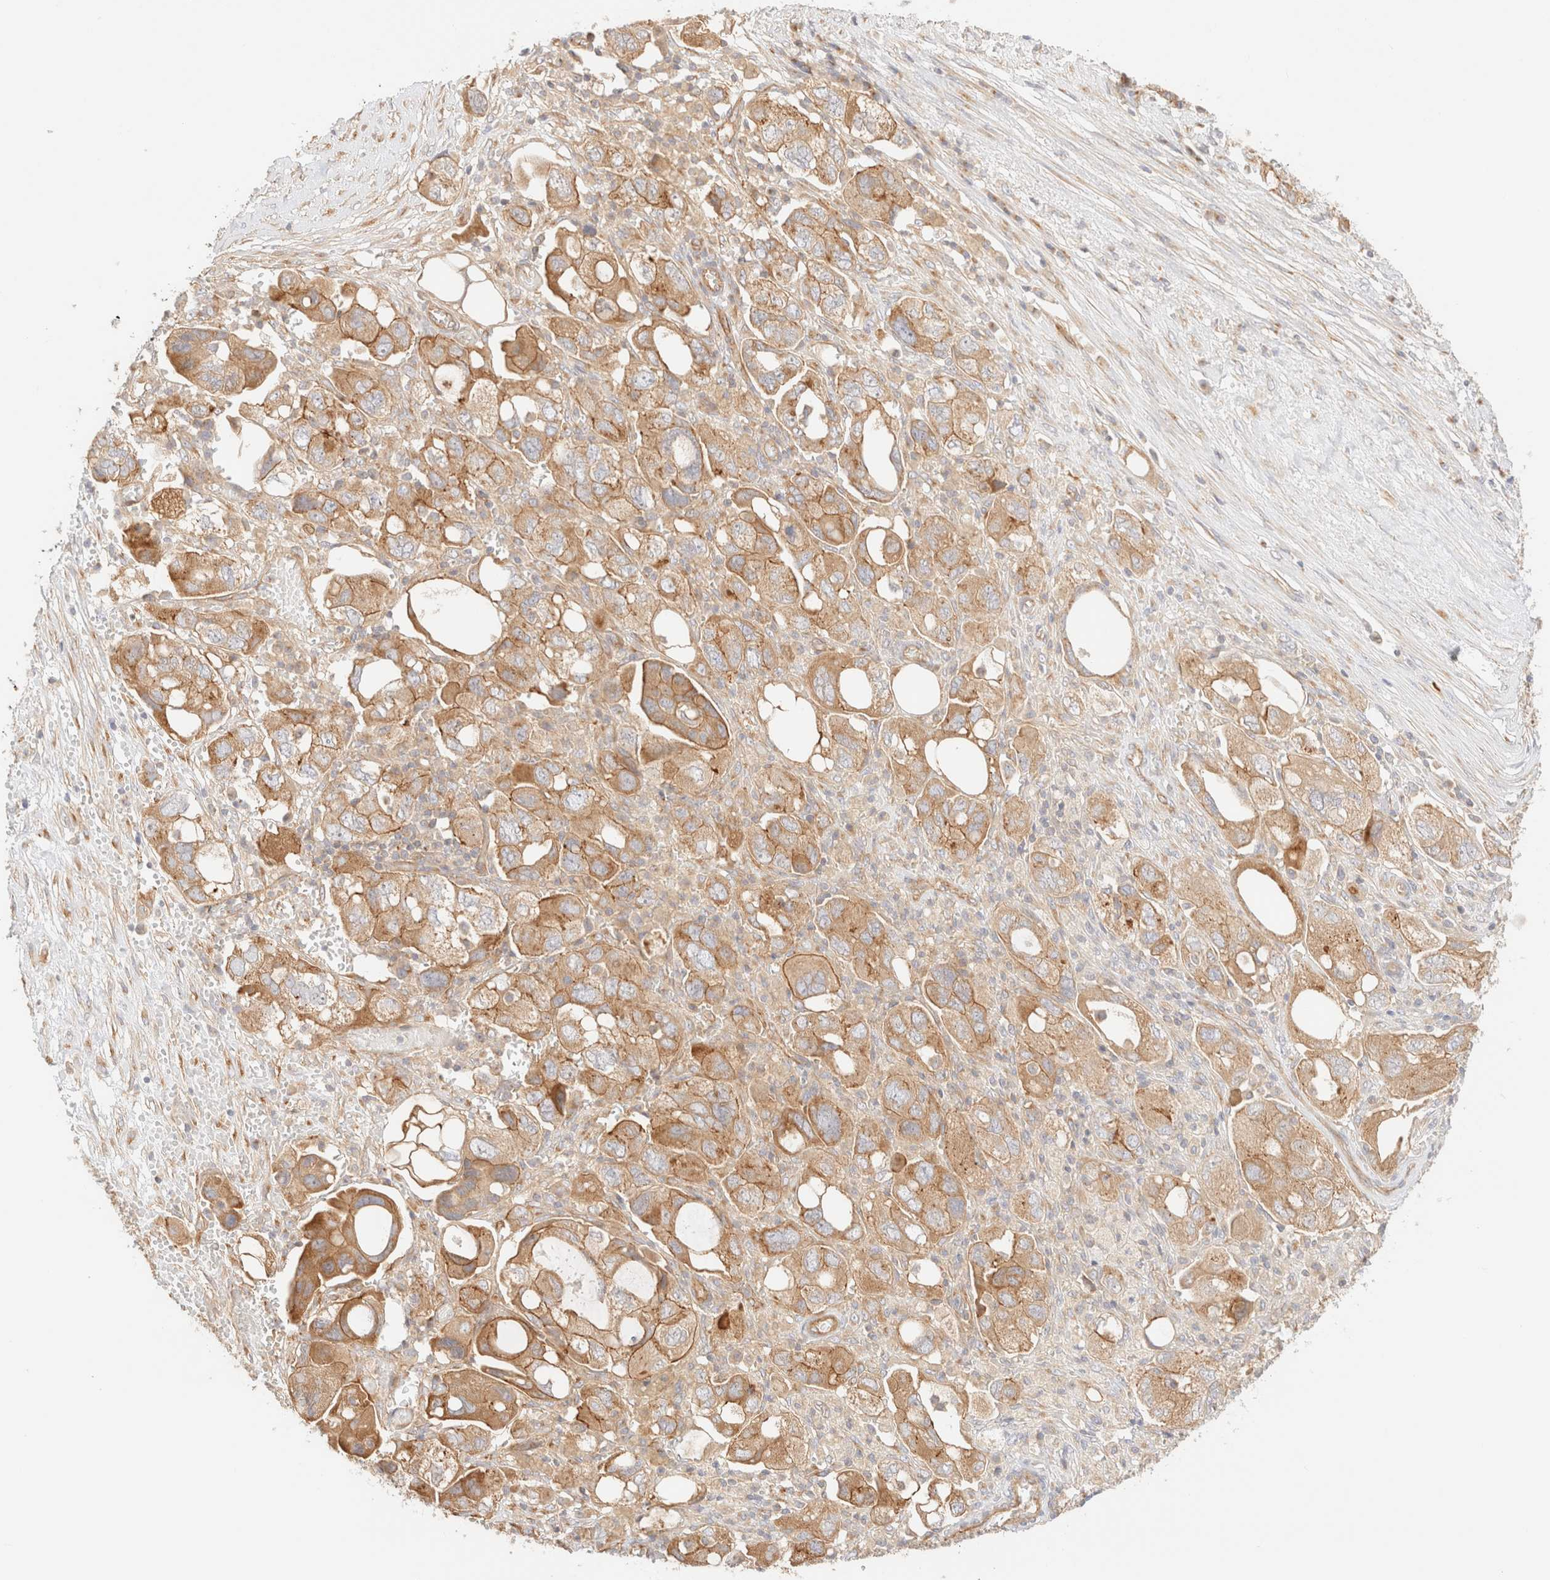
{"staining": {"intensity": "moderate", "quantity": ">75%", "location": "cytoplasmic/membranous"}, "tissue": "ovarian cancer", "cell_type": "Tumor cells", "image_type": "cancer", "snomed": [{"axis": "morphology", "description": "Carcinoma, NOS"}, {"axis": "morphology", "description": "Cystadenocarcinoma, serous, NOS"}, {"axis": "topography", "description": "Ovary"}], "caption": "DAB (3,3'-diaminobenzidine) immunohistochemical staining of human ovarian cancer shows moderate cytoplasmic/membranous protein expression in about >75% of tumor cells.", "gene": "MYO10", "patient": {"sex": "female", "age": 69}}